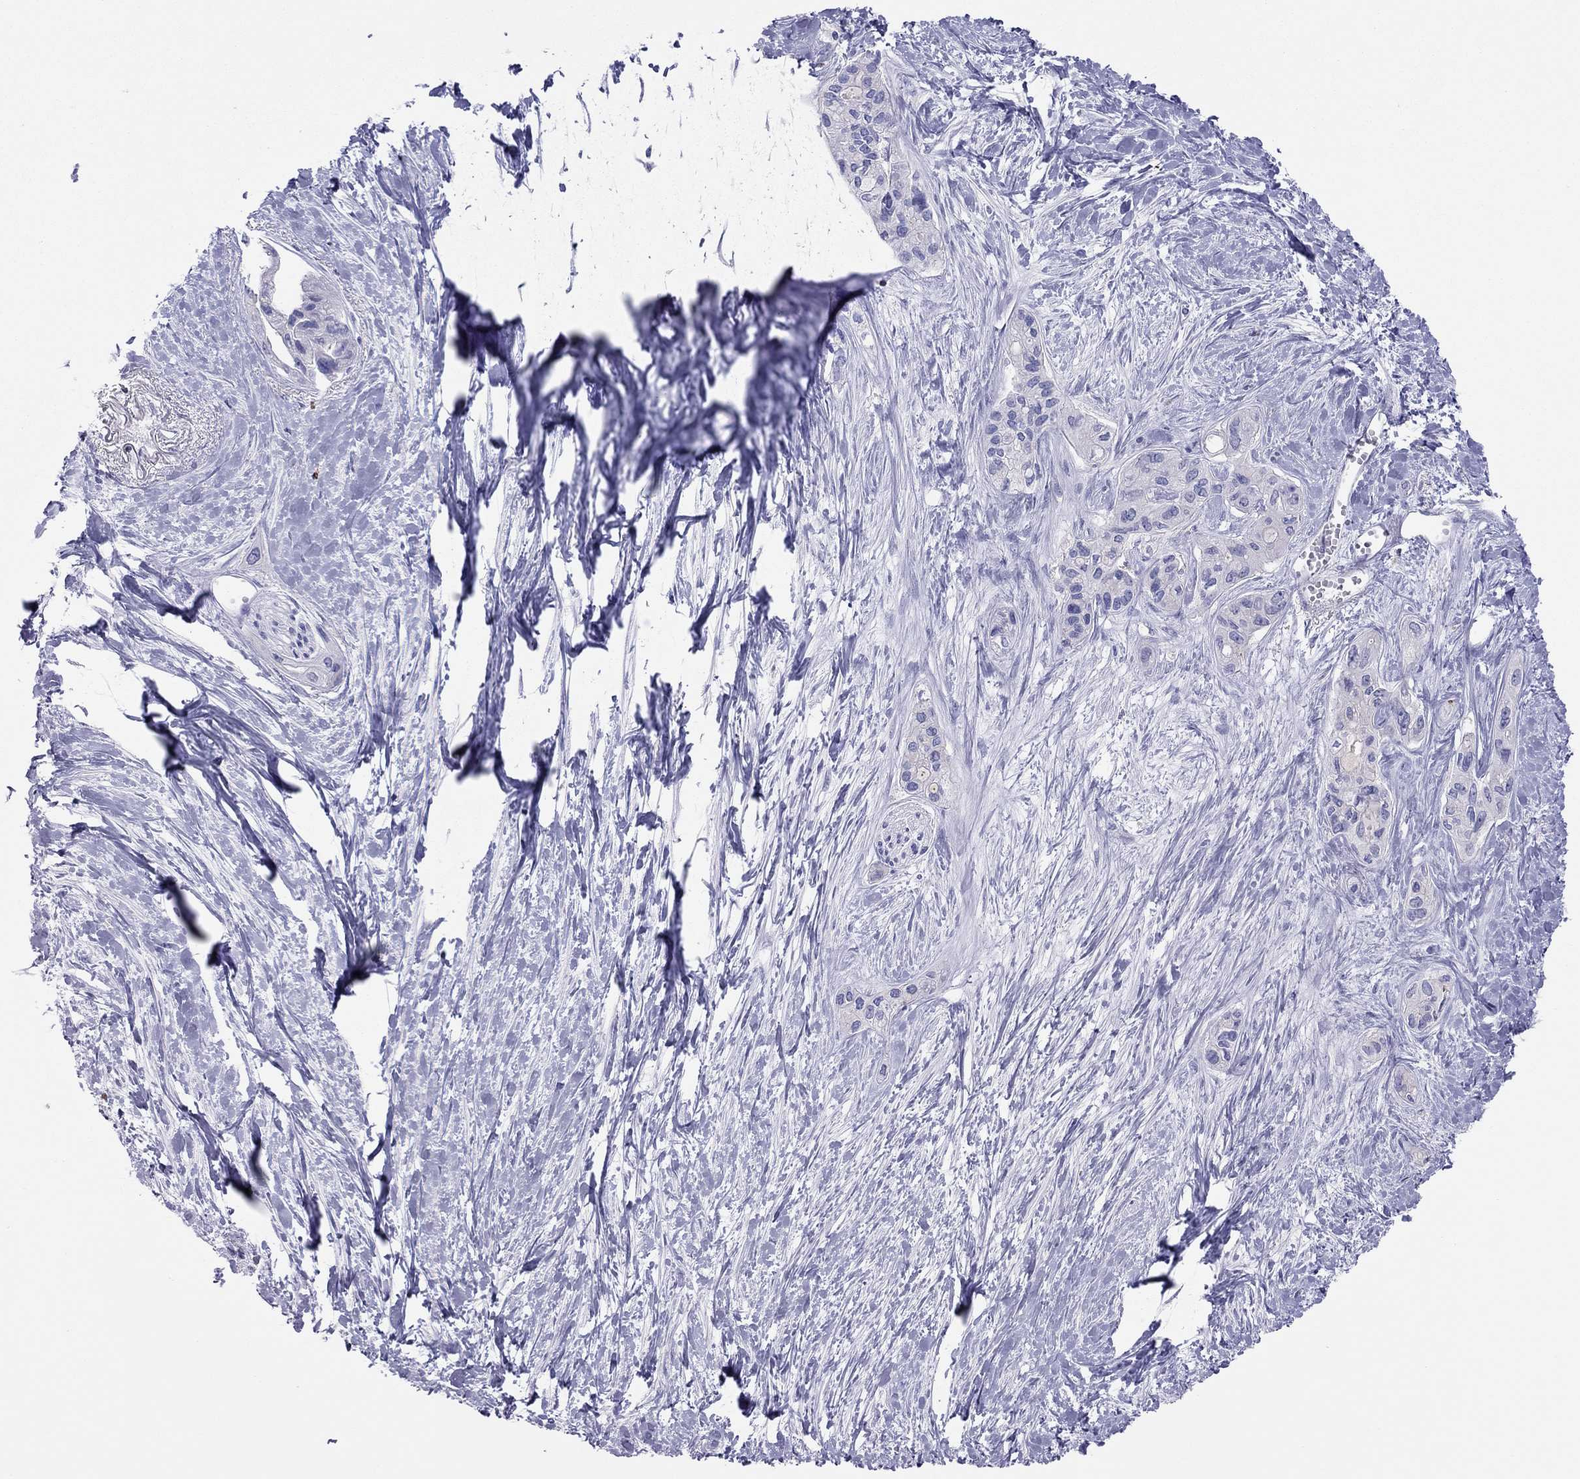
{"staining": {"intensity": "negative", "quantity": "none", "location": "none"}, "tissue": "pancreatic cancer", "cell_type": "Tumor cells", "image_type": "cancer", "snomed": [{"axis": "morphology", "description": "Adenocarcinoma, NOS"}, {"axis": "topography", "description": "Pancreas"}], "caption": "Protein analysis of pancreatic cancer (adenocarcinoma) shows no significant positivity in tumor cells. (Brightfield microscopy of DAB immunohistochemistry (IHC) at high magnification).", "gene": "MND1", "patient": {"sex": "female", "age": 50}}